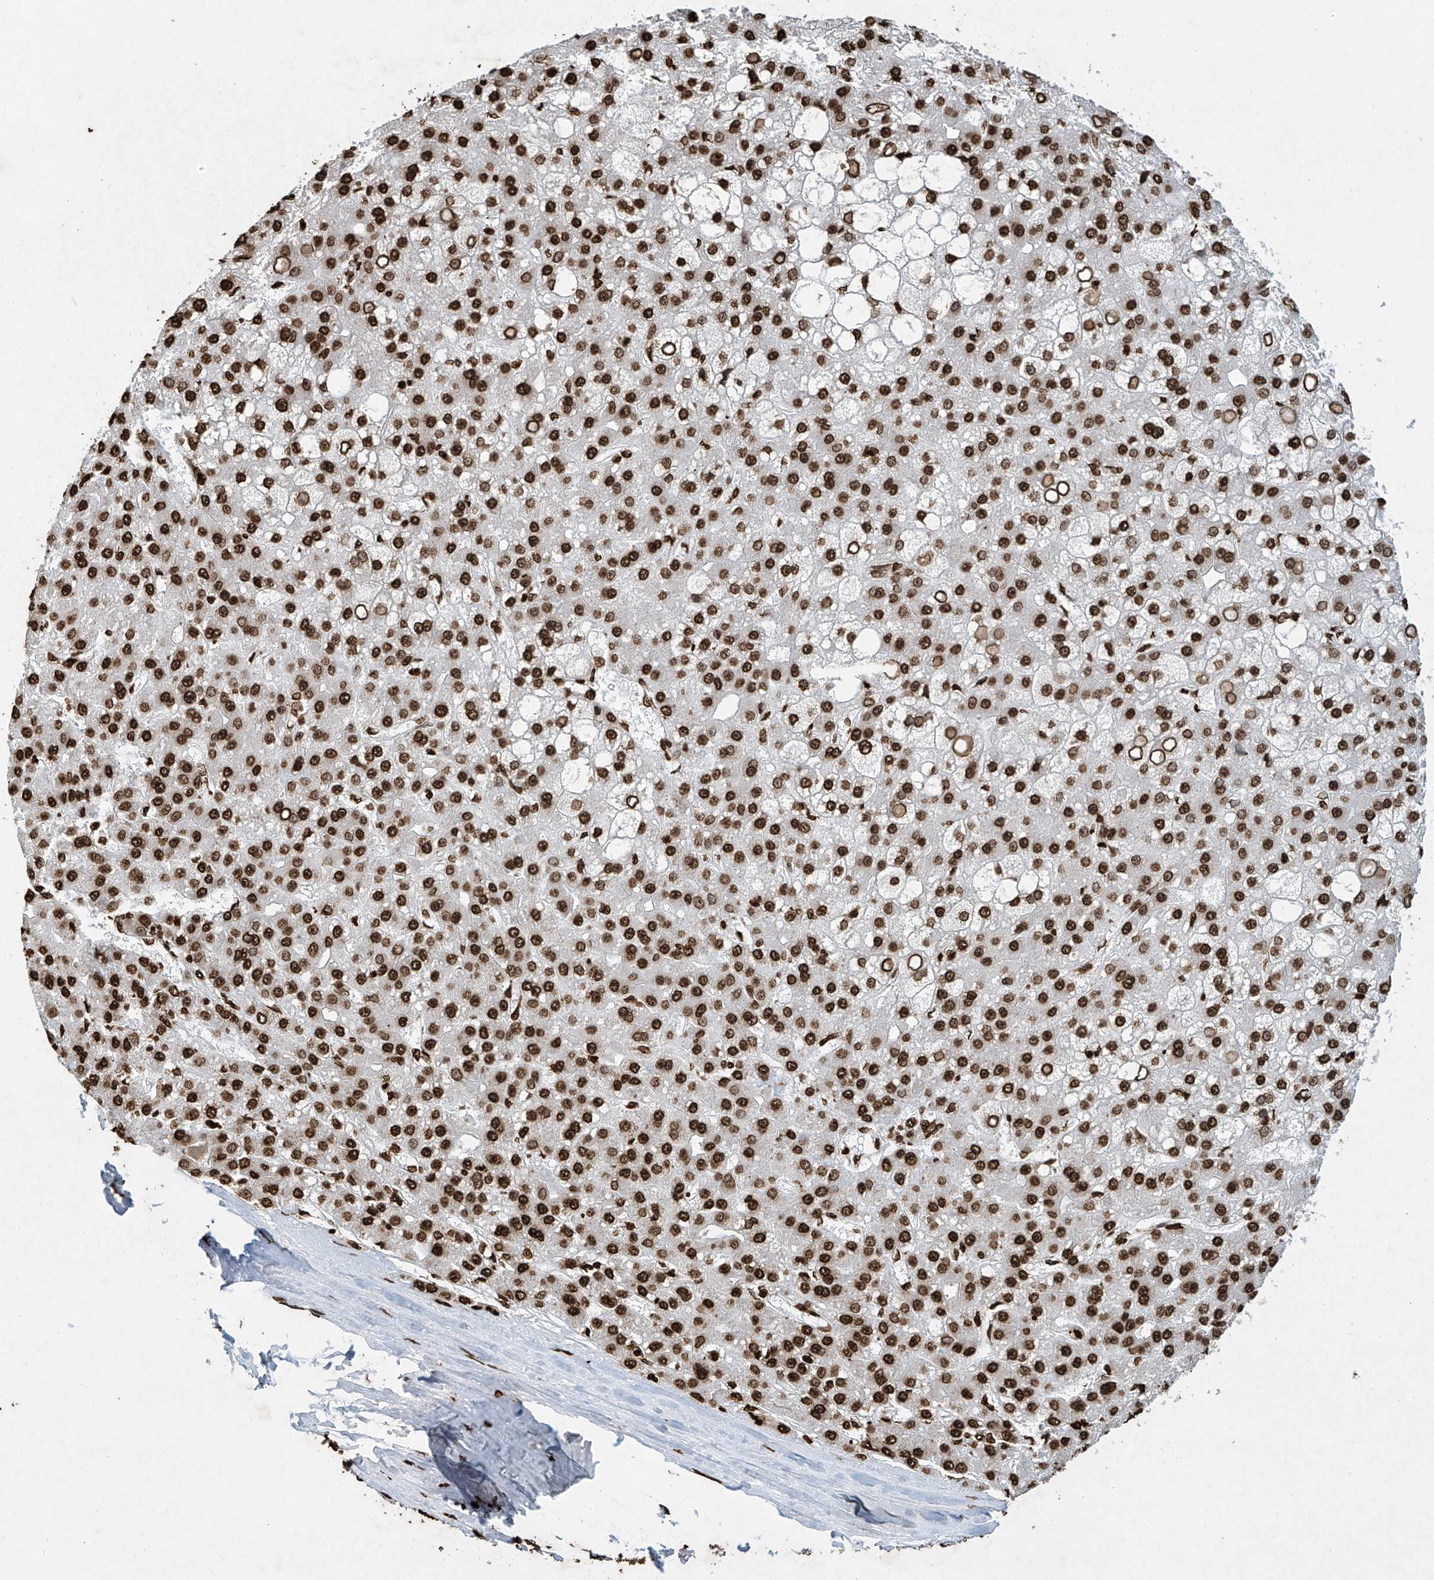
{"staining": {"intensity": "strong", "quantity": ">75%", "location": "nuclear"}, "tissue": "liver cancer", "cell_type": "Tumor cells", "image_type": "cancer", "snomed": [{"axis": "morphology", "description": "Carcinoma, Hepatocellular, NOS"}, {"axis": "topography", "description": "Liver"}], "caption": "Liver cancer stained for a protein (brown) shows strong nuclear positive staining in about >75% of tumor cells.", "gene": "H3-3A", "patient": {"sex": "male", "age": 67}}